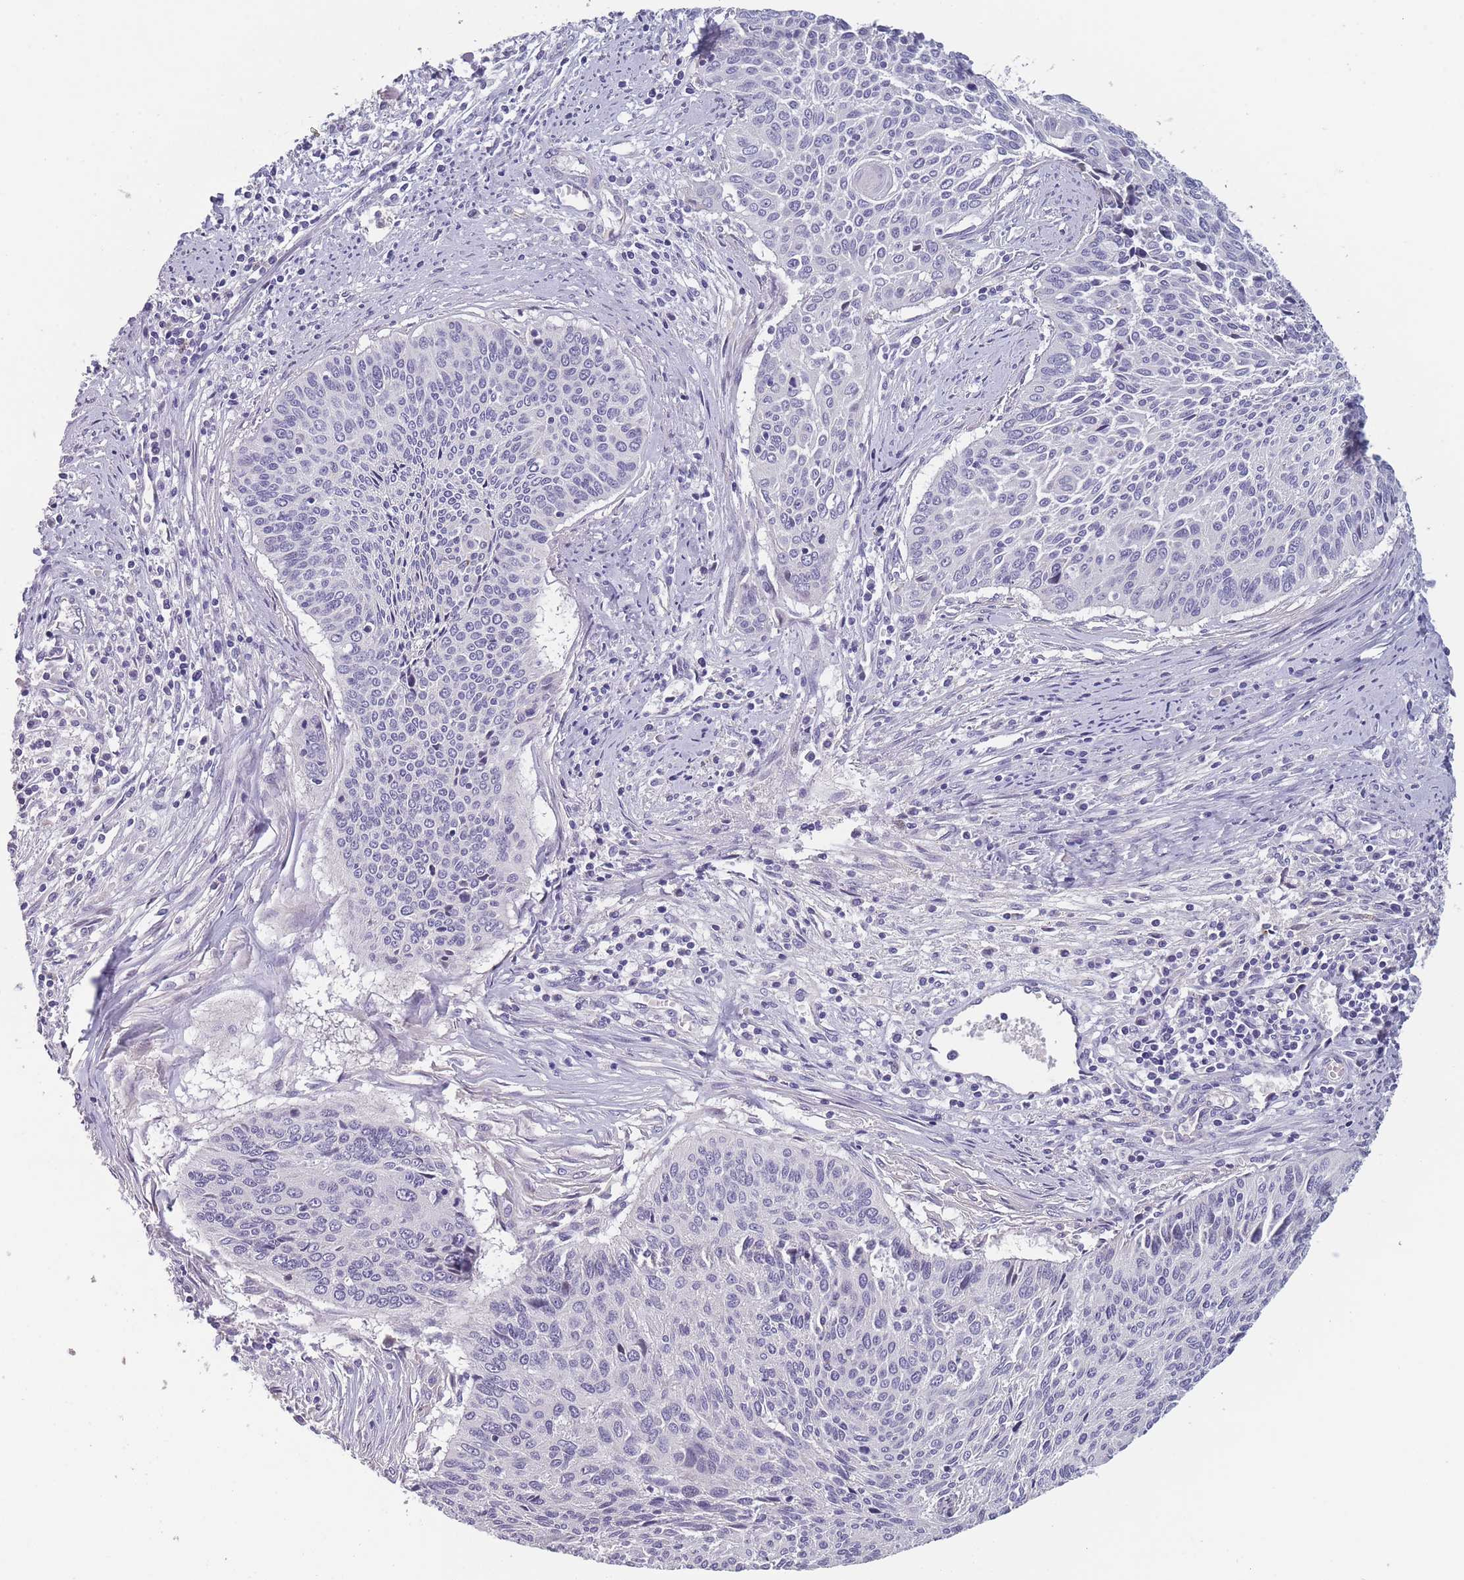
{"staining": {"intensity": "negative", "quantity": "none", "location": "none"}, "tissue": "cervical cancer", "cell_type": "Tumor cells", "image_type": "cancer", "snomed": [{"axis": "morphology", "description": "Squamous cell carcinoma, NOS"}, {"axis": "topography", "description": "Cervix"}], "caption": "The histopathology image reveals no staining of tumor cells in cervical squamous cell carcinoma.", "gene": "FAM83F", "patient": {"sex": "female", "age": 55}}